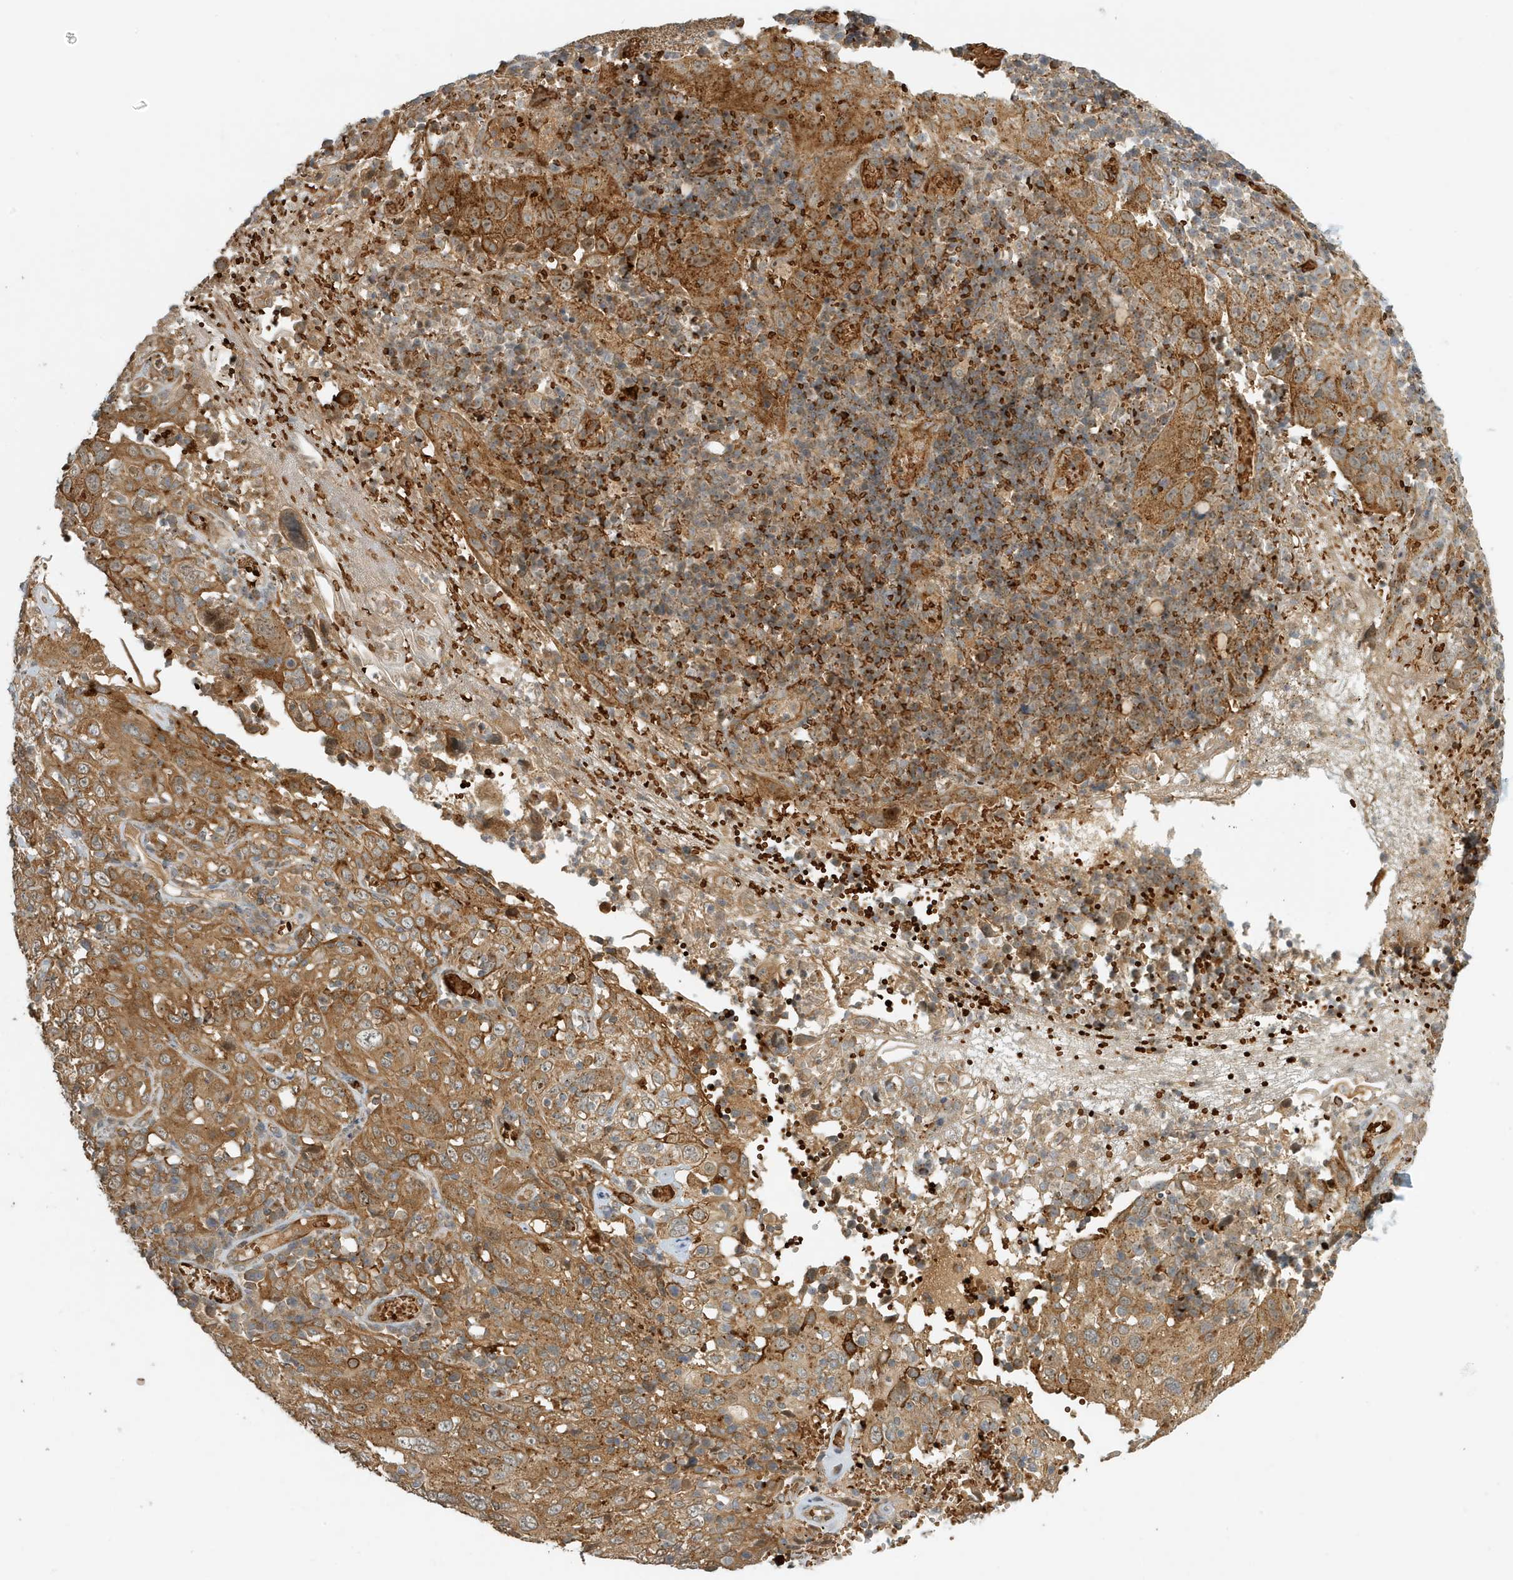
{"staining": {"intensity": "moderate", "quantity": ">75%", "location": "cytoplasmic/membranous"}, "tissue": "cervical cancer", "cell_type": "Tumor cells", "image_type": "cancer", "snomed": [{"axis": "morphology", "description": "Squamous cell carcinoma, NOS"}, {"axis": "topography", "description": "Cervix"}], "caption": "Immunohistochemical staining of human squamous cell carcinoma (cervical) demonstrates medium levels of moderate cytoplasmic/membranous staining in about >75% of tumor cells.", "gene": "FYCO1", "patient": {"sex": "female", "age": 46}}